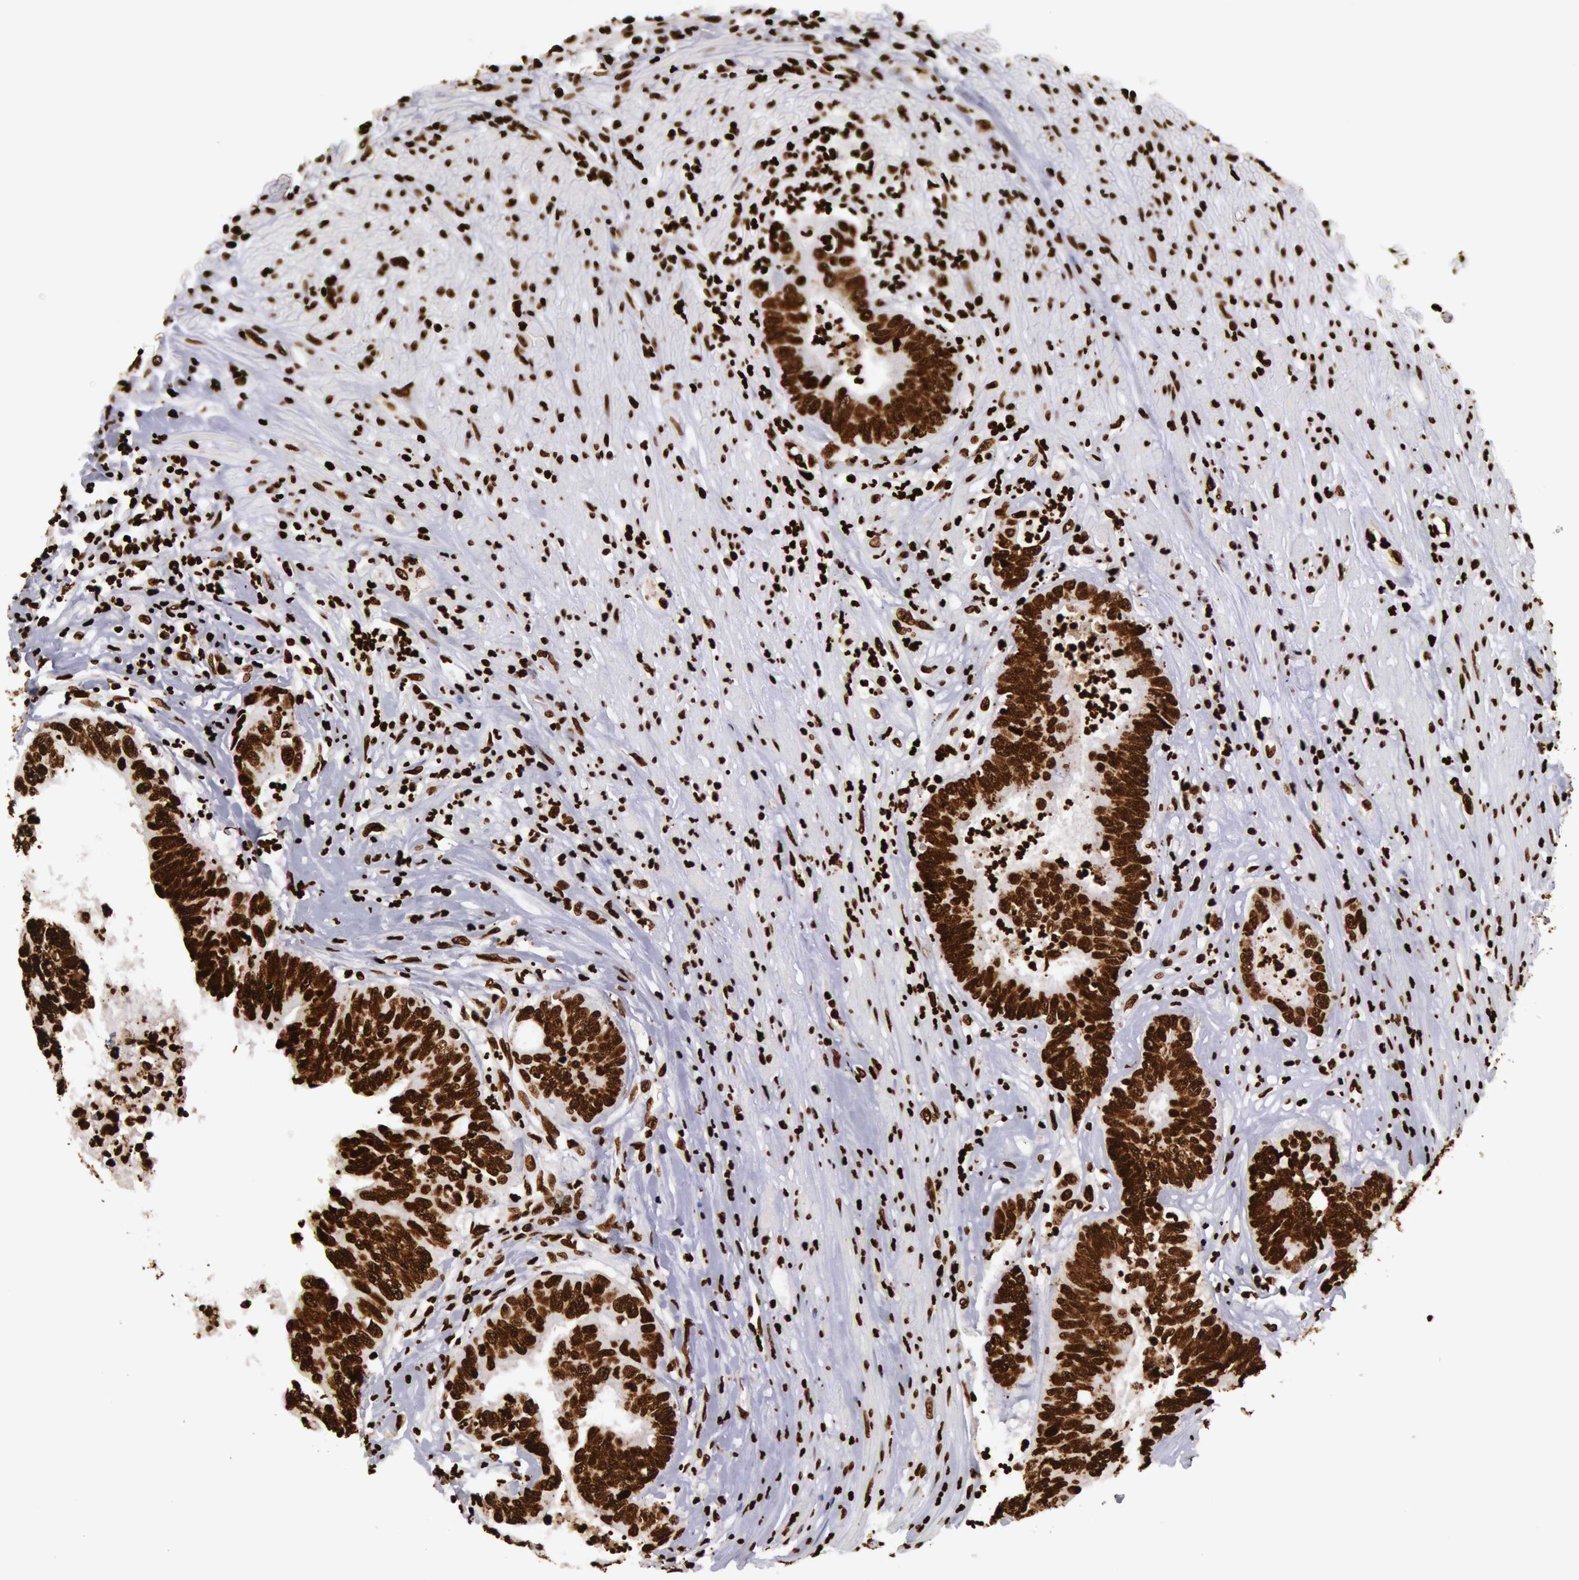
{"staining": {"intensity": "strong", "quantity": ">75%", "location": "nuclear"}, "tissue": "colorectal cancer", "cell_type": "Tumor cells", "image_type": "cancer", "snomed": [{"axis": "morphology", "description": "Adenocarcinoma, NOS"}, {"axis": "topography", "description": "Rectum"}], "caption": "IHC of colorectal adenocarcinoma exhibits high levels of strong nuclear expression in approximately >75% of tumor cells. (Brightfield microscopy of DAB IHC at high magnification).", "gene": "H3-4", "patient": {"sex": "female", "age": 65}}